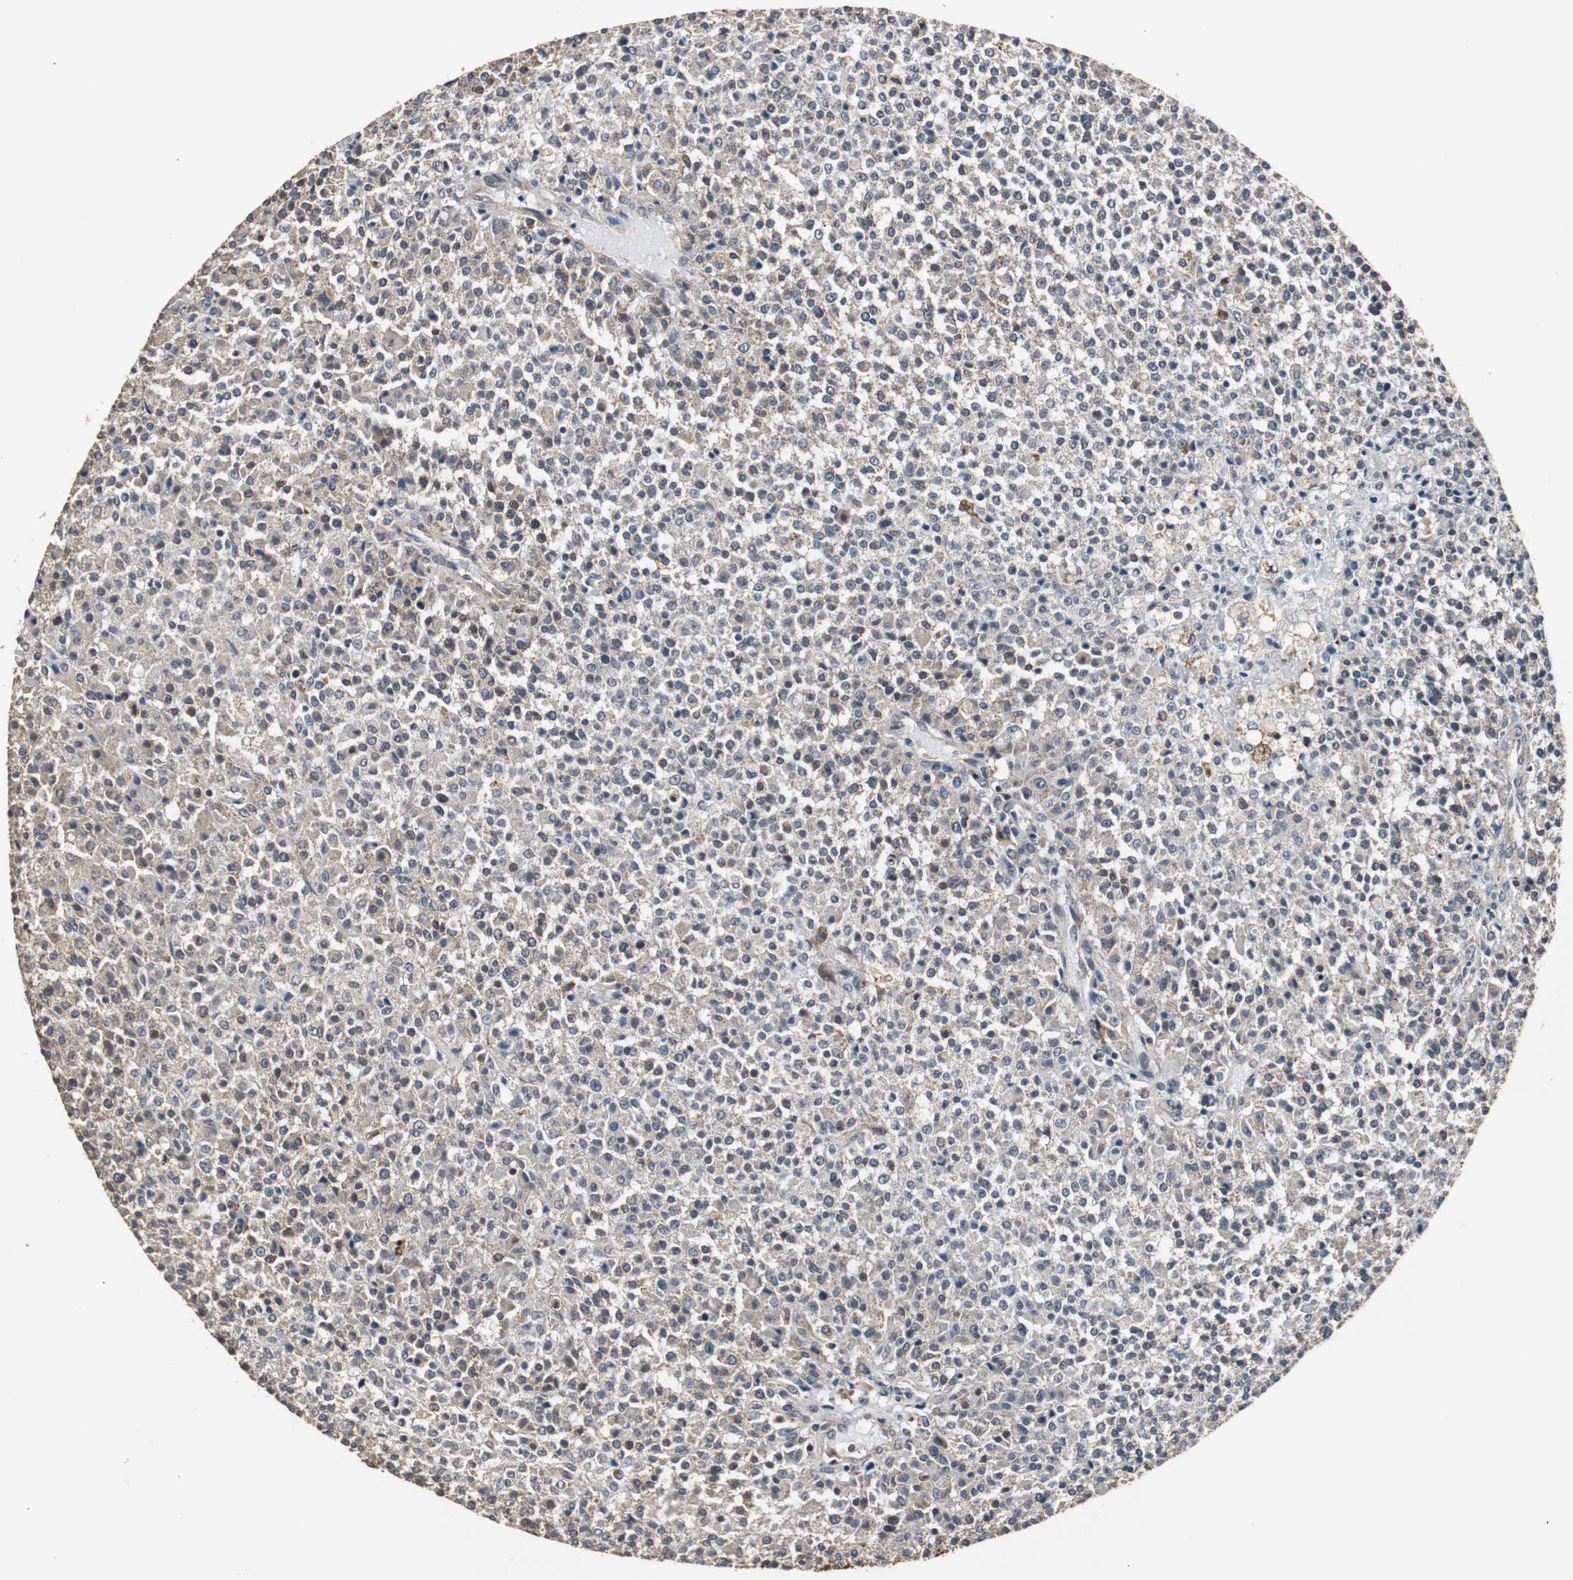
{"staining": {"intensity": "weak", "quantity": ">75%", "location": "cytoplasmic/membranous"}, "tissue": "testis cancer", "cell_type": "Tumor cells", "image_type": "cancer", "snomed": [{"axis": "morphology", "description": "Seminoma, NOS"}, {"axis": "topography", "description": "Testis"}], "caption": "Testis cancer stained with IHC demonstrates weak cytoplasmic/membranous staining in approximately >75% of tumor cells. (Brightfield microscopy of DAB IHC at high magnification).", "gene": "PITRM1", "patient": {"sex": "male", "age": 59}}